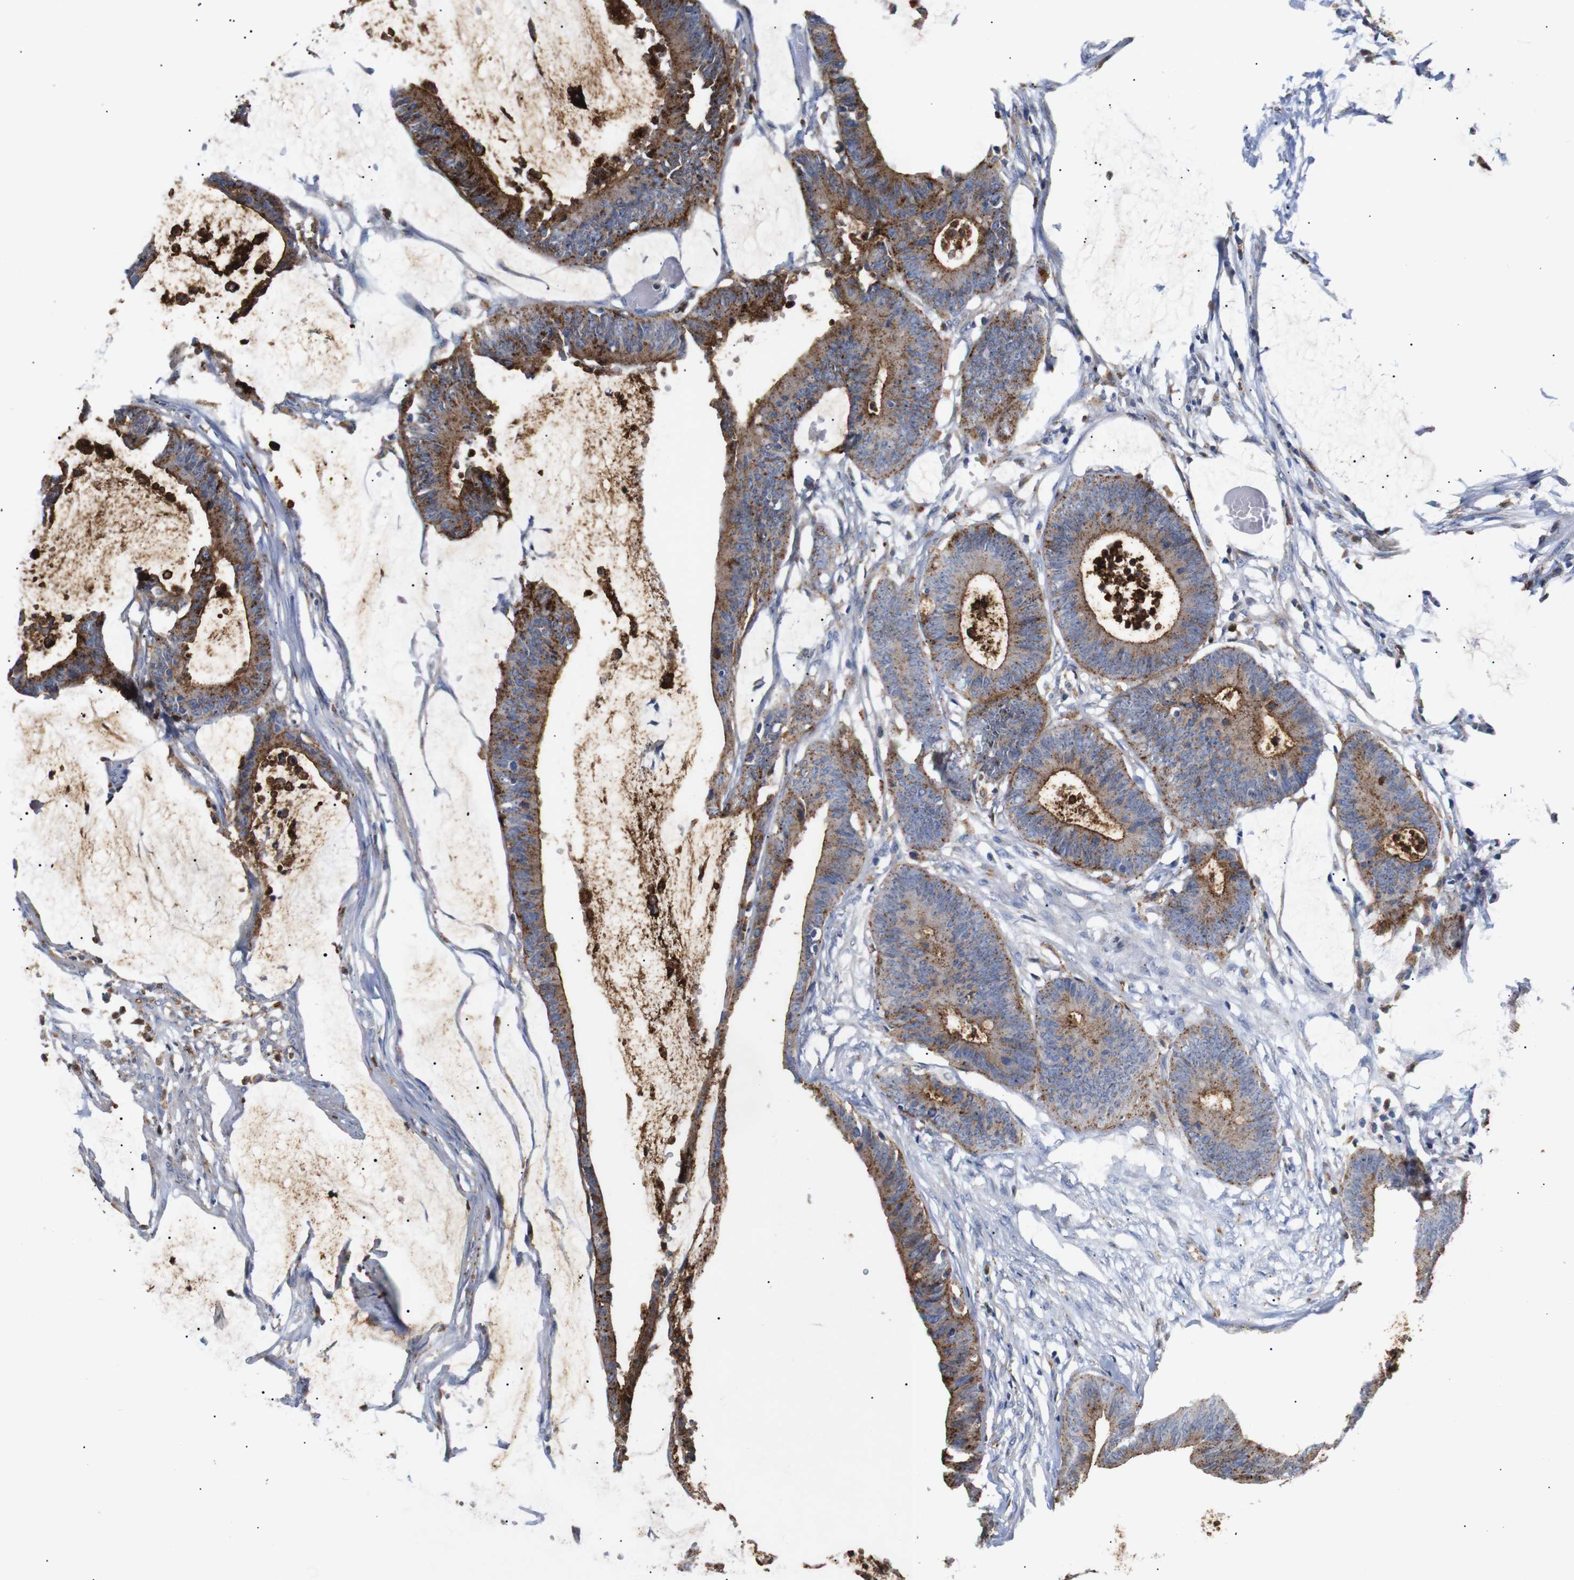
{"staining": {"intensity": "strong", "quantity": ">75%", "location": "cytoplasmic/membranous"}, "tissue": "colorectal cancer", "cell_type": "Tumor cells", "image_type": "cancer", "snomed": [{"axis": "morphology", "description": "Adenocarcinoma, NOS"}, {"axis": "topography", "description": "Rectum"}], "caption": "High-magnification brightfield microscopy of colorectal cancer stained with DAB (3,3'-diaminobenzidine) (brown) and counterstained with hematoxylin (blue). tumor cells exhibit strong cytoplasmic/membranous positivity is seen in approximately>75% of cells.", "gene": "SDCBP", "patient": {"sex": "female", "age": 66}}